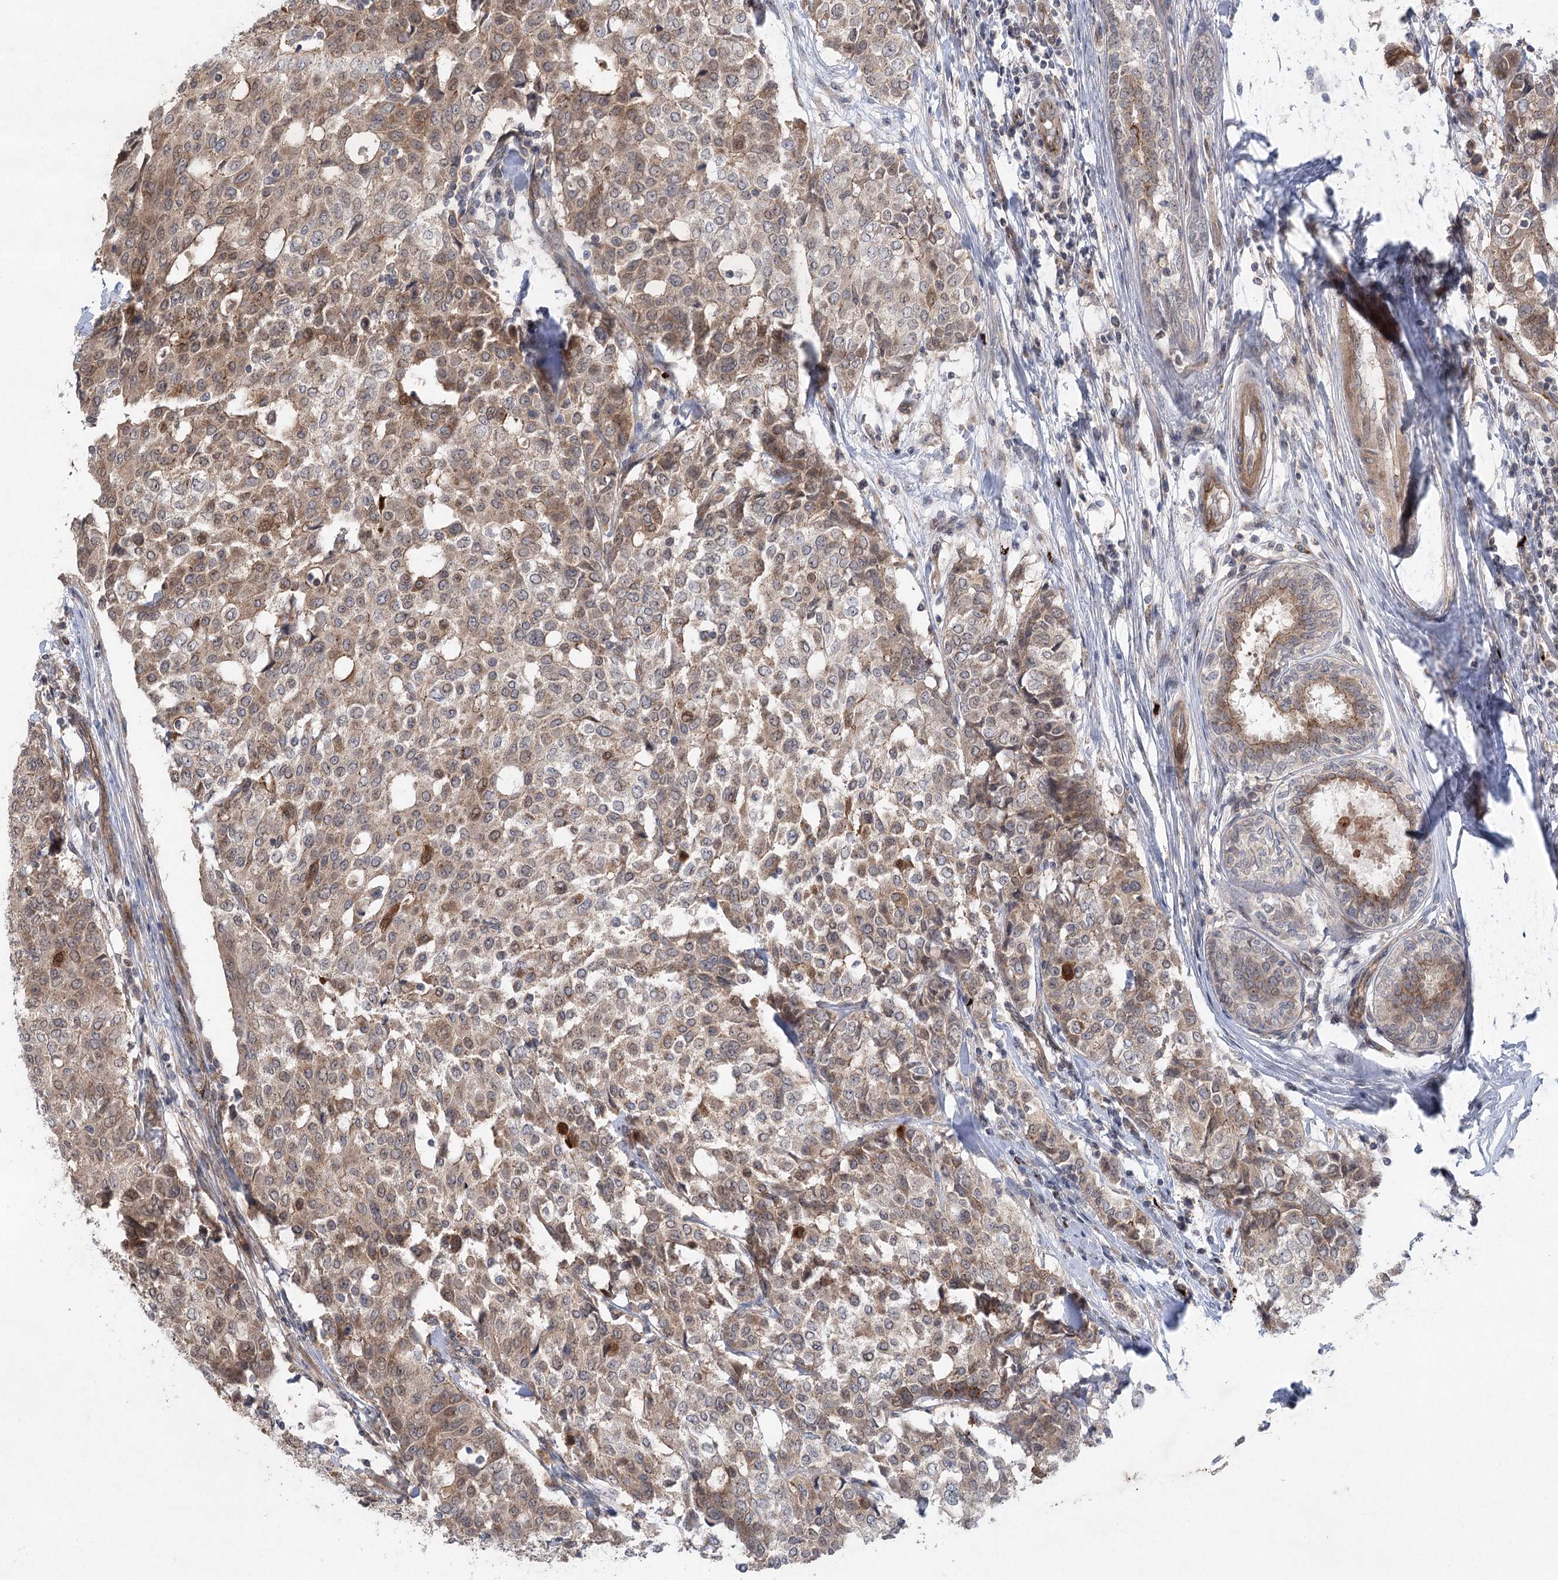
{"staining": {"intensity": "weak", "quantity": ">75%", "location": "cytoplasmic/membranous"}, "tissue": "breast cancer", "cell_type": "Tumor cells", "image_type": "cancer", "snomed": [{"axis": "morphology", "description": "Lobular carcinoma"}, {"axis": "topography", "description": "Breast"}], "caption": "Breast cancer tissue exhibits weak cytoplasmic/membranous positivity in about >75% of tumor cells, visualized by immunohistochemistry.", "gene": "METTL24", "patient": {"sex": "female", "age": 51}}